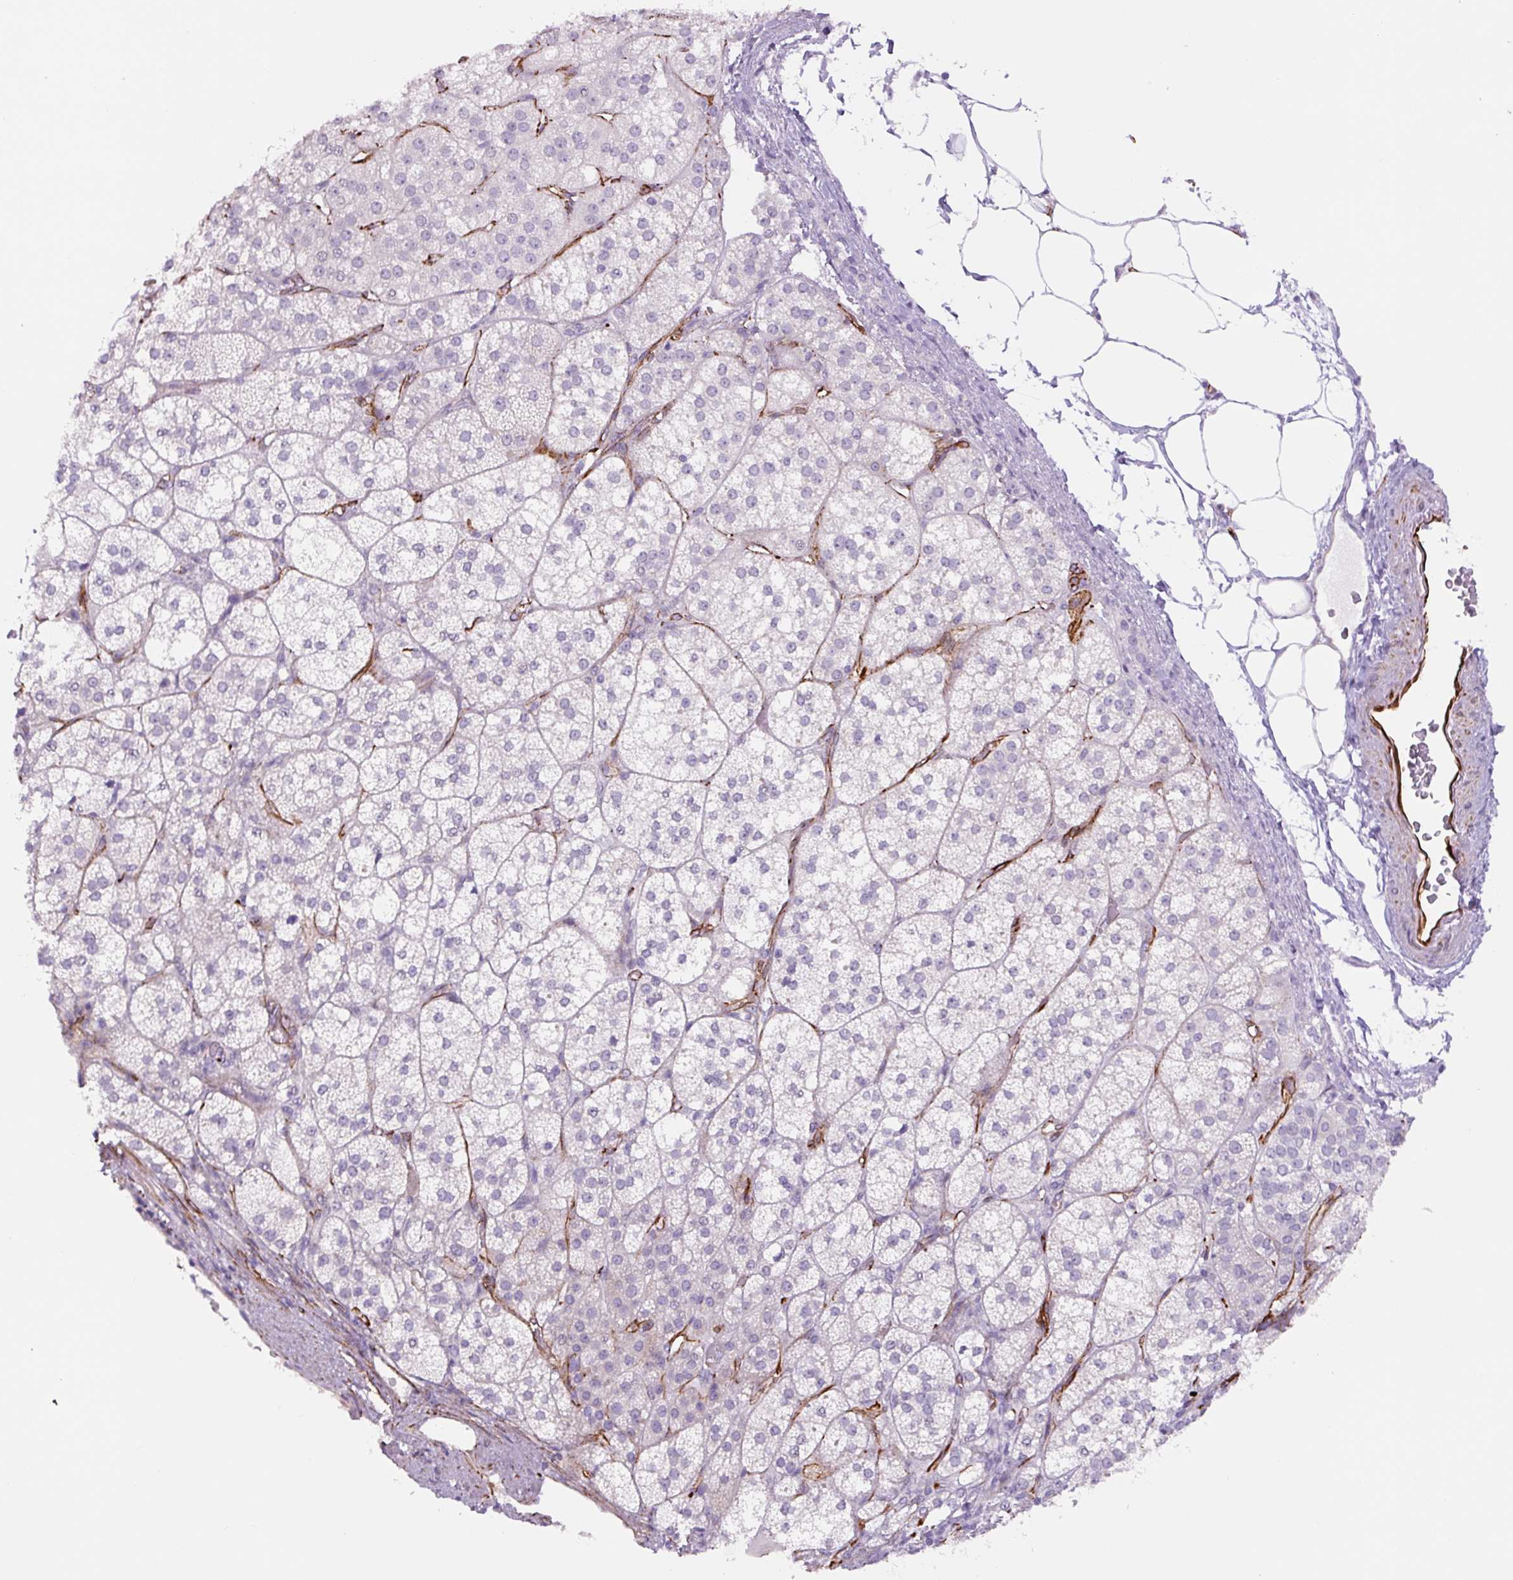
{"staining": {"intensity": "negative", "quantity": "none", "location": "none"}, "tissue": "adrenal gland", "cell_type": "Glandular cells", "image_type": "normal", "snomed": [{"axis": "morphology", "description": "Normal tissue, NOS"}, {"axis": "topography", "description": "Adrenal gland"}], "caption": "Immunohistochemistry (IHC) of unremarkable human adrenal gland reveals no expression in glandular cells.", "gene": "NES", "patient": {"sex": "female", "age": 60}}